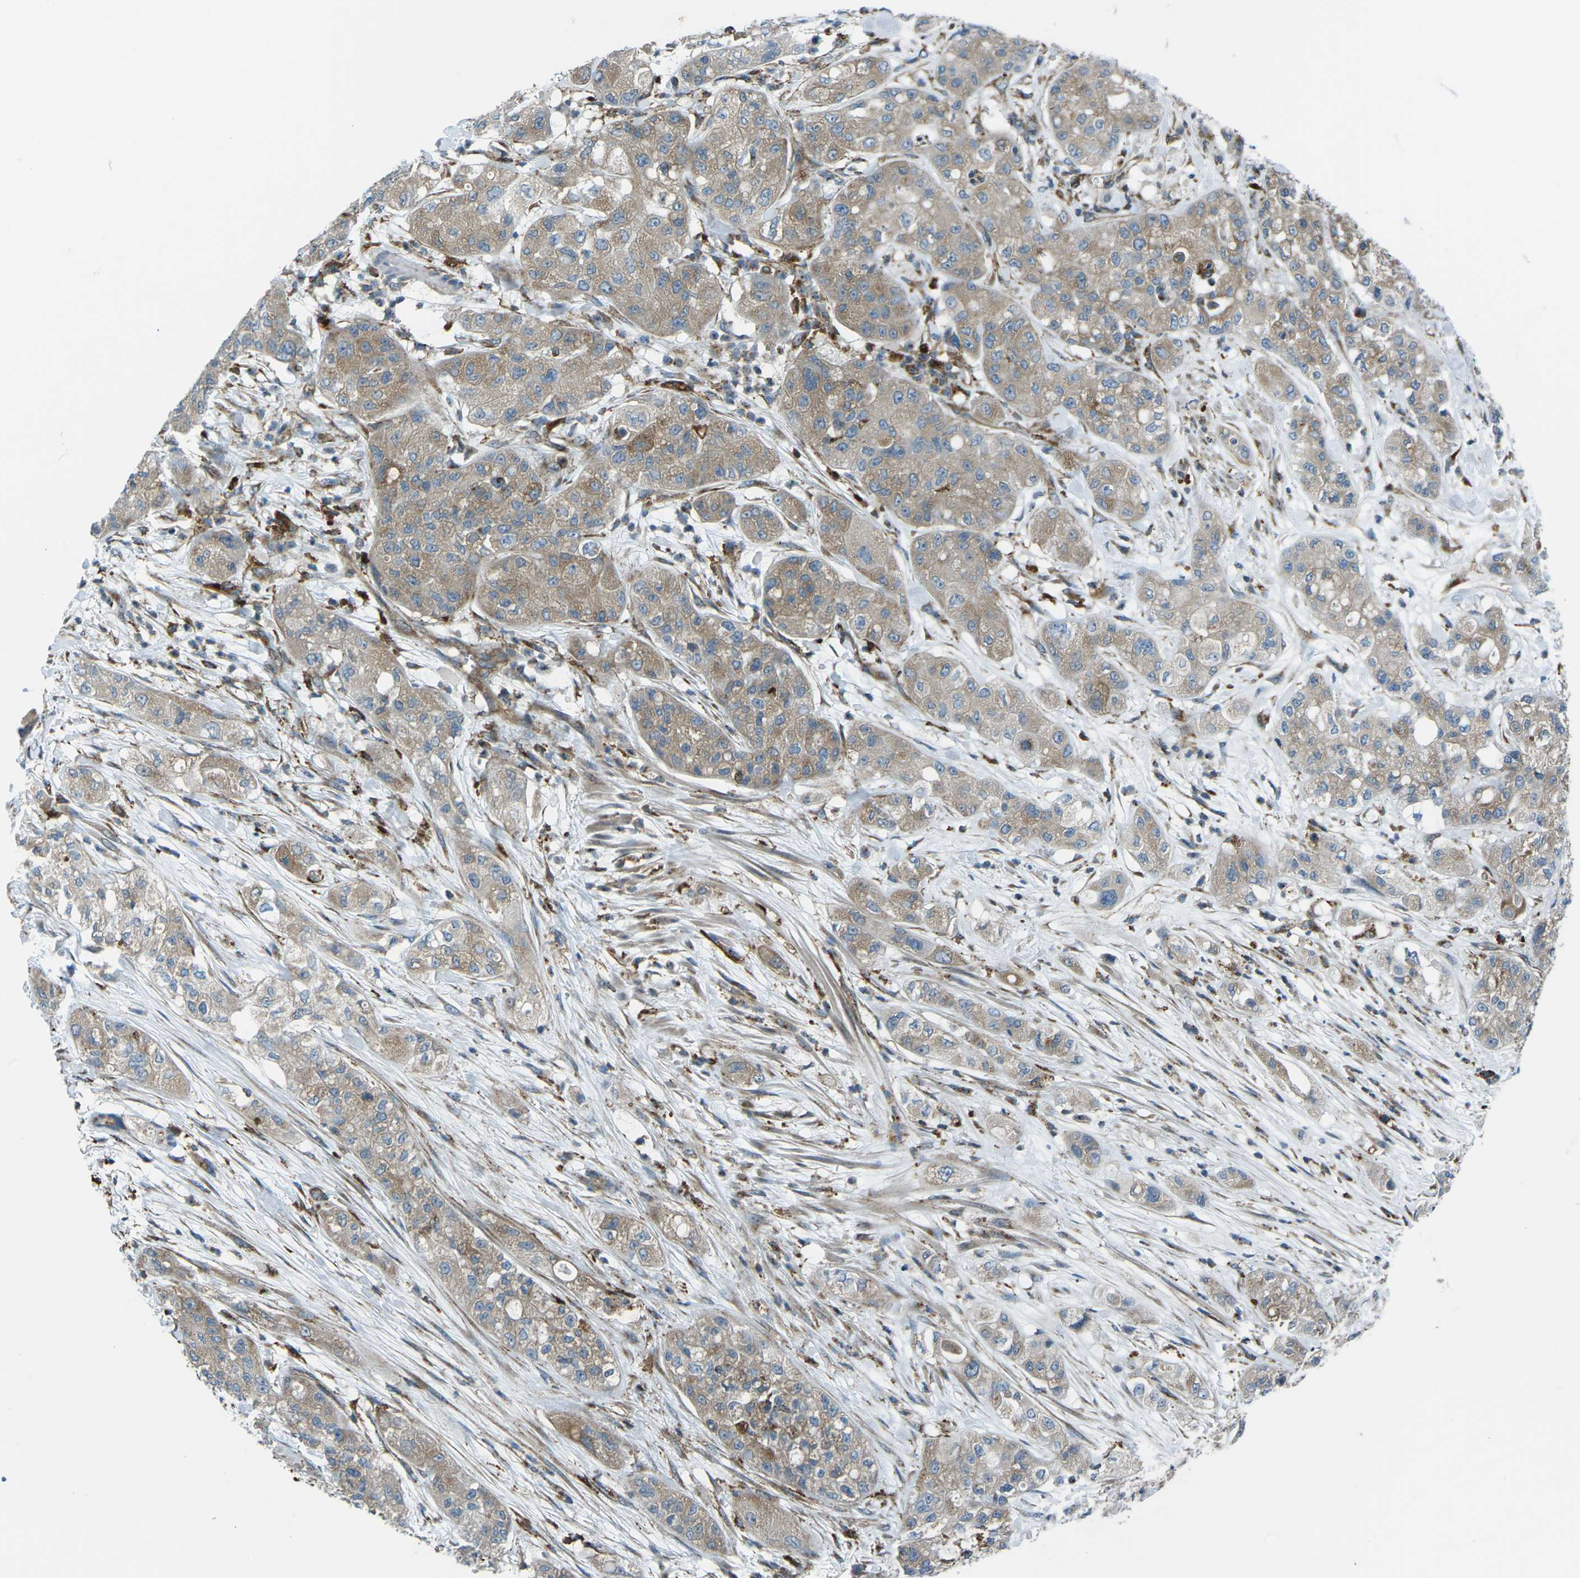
{"staining": {"intensity": "weak", "quantity": ">75%", "location": "cytoplasmic/membranous"}, "tissue": "pancreatic cancer", "cell_type": "Tumor cells", "image_type": "cancer", "snomed": [{"axis": "morphology", "description": "Adenocarcinoma, NOS"}, {"axis": "topography", "description": "Pancreas"}], "caption": "A brown stain labels weak cytoplasmic/membranous positivity of a protein in pancreatic adenocarcinoma tumor cells.", "gene": "CDK17", "patient": {"sex": "female", "age": 78}}